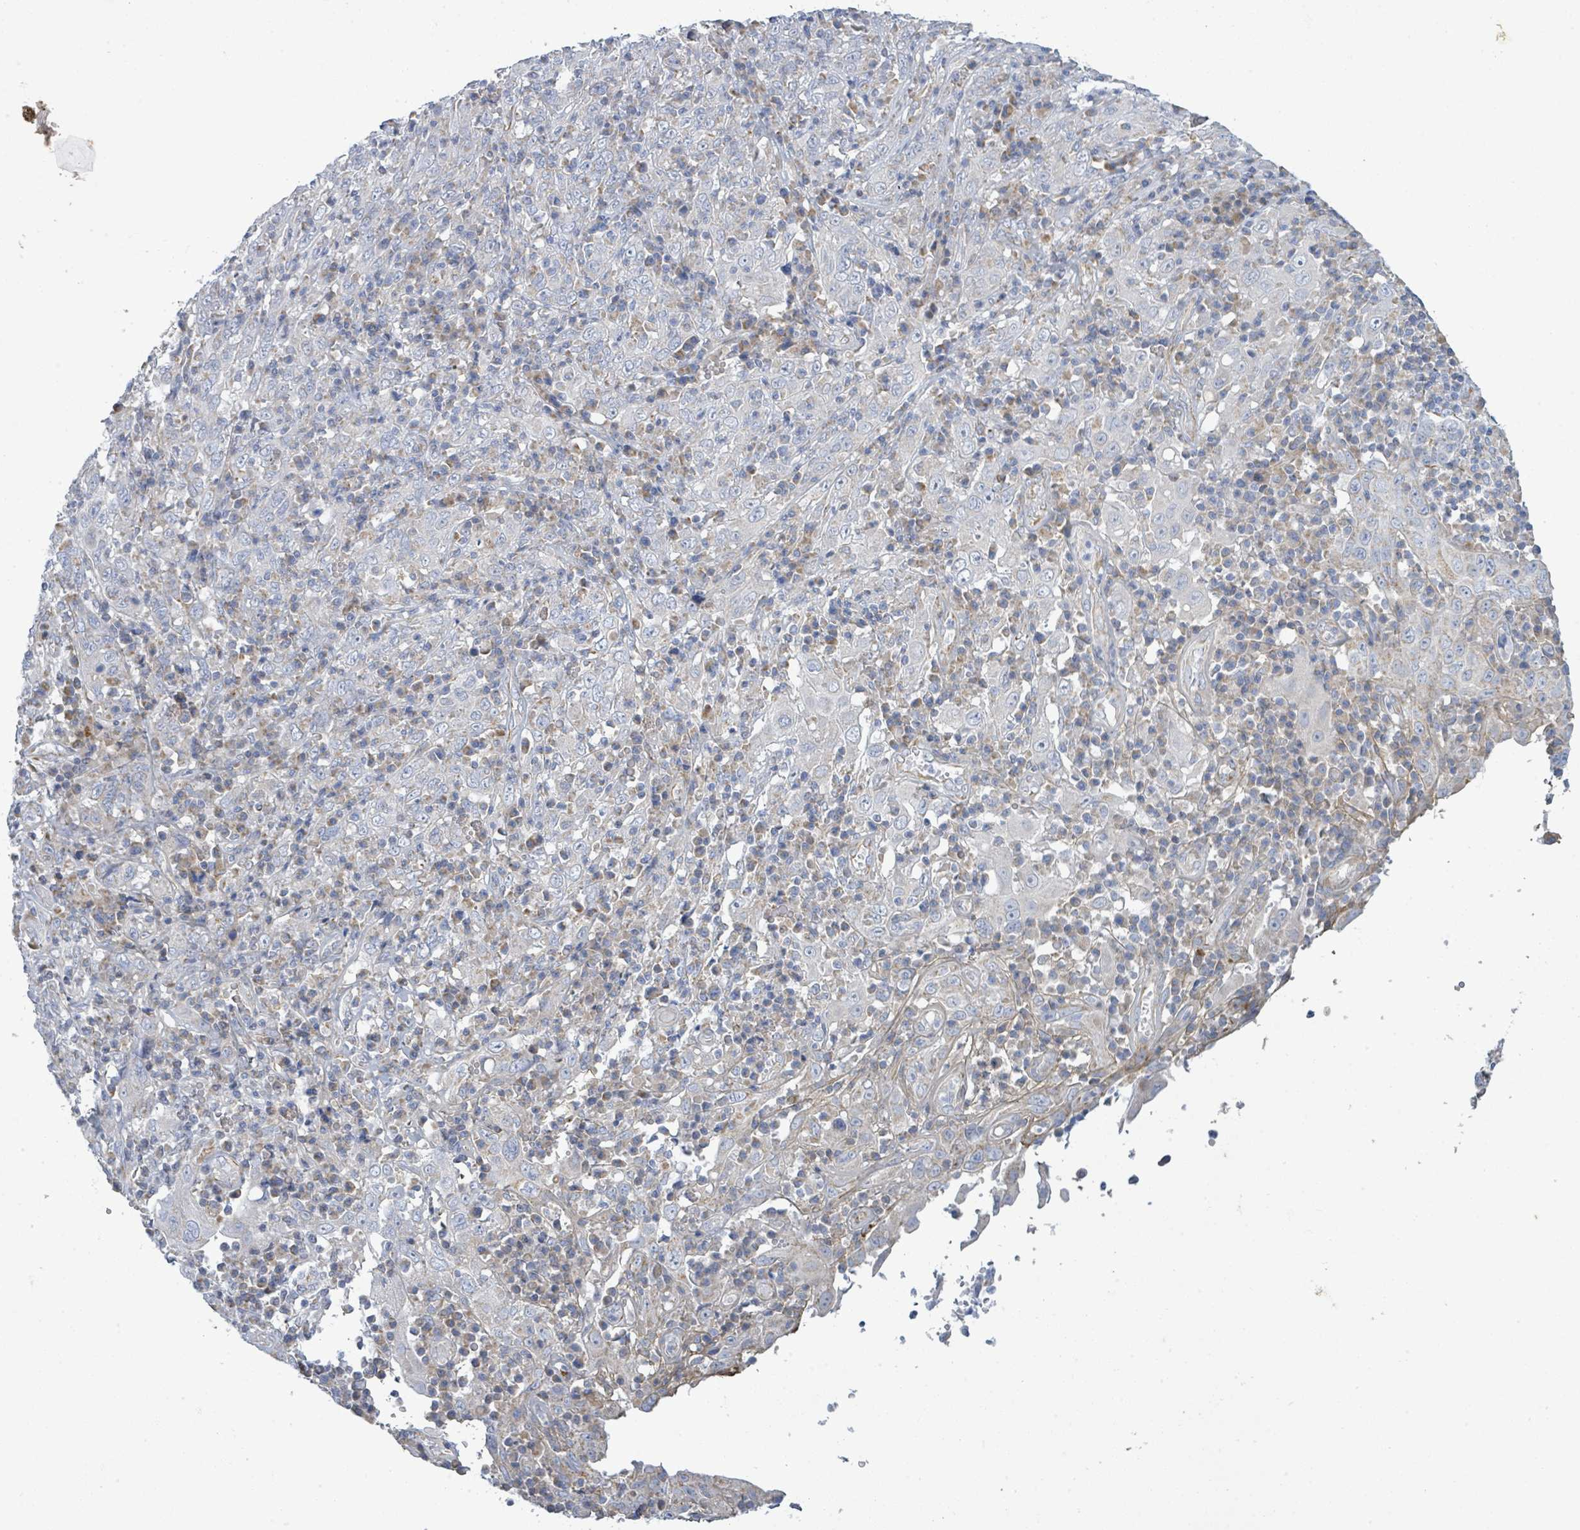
{"staining": {"intensity": "negative", "quantity": "none", "location": "none"}, "tissue": "cervical cancer", "cell_type": "Tumor cells", "image_type": "cancer", "snomed": [{"axis": "morphology", "description": "Squamous cell carcinoma, NOS"}, {"axis": "topography", "description": "Cervix"}], "caption": "Squamous cell carcinoma (cervical) was stained to show a protein in brown. There is no significant expression in tumor cells.", "gene": "ALG12", "patient": {"sex": "female", "age": 46}}